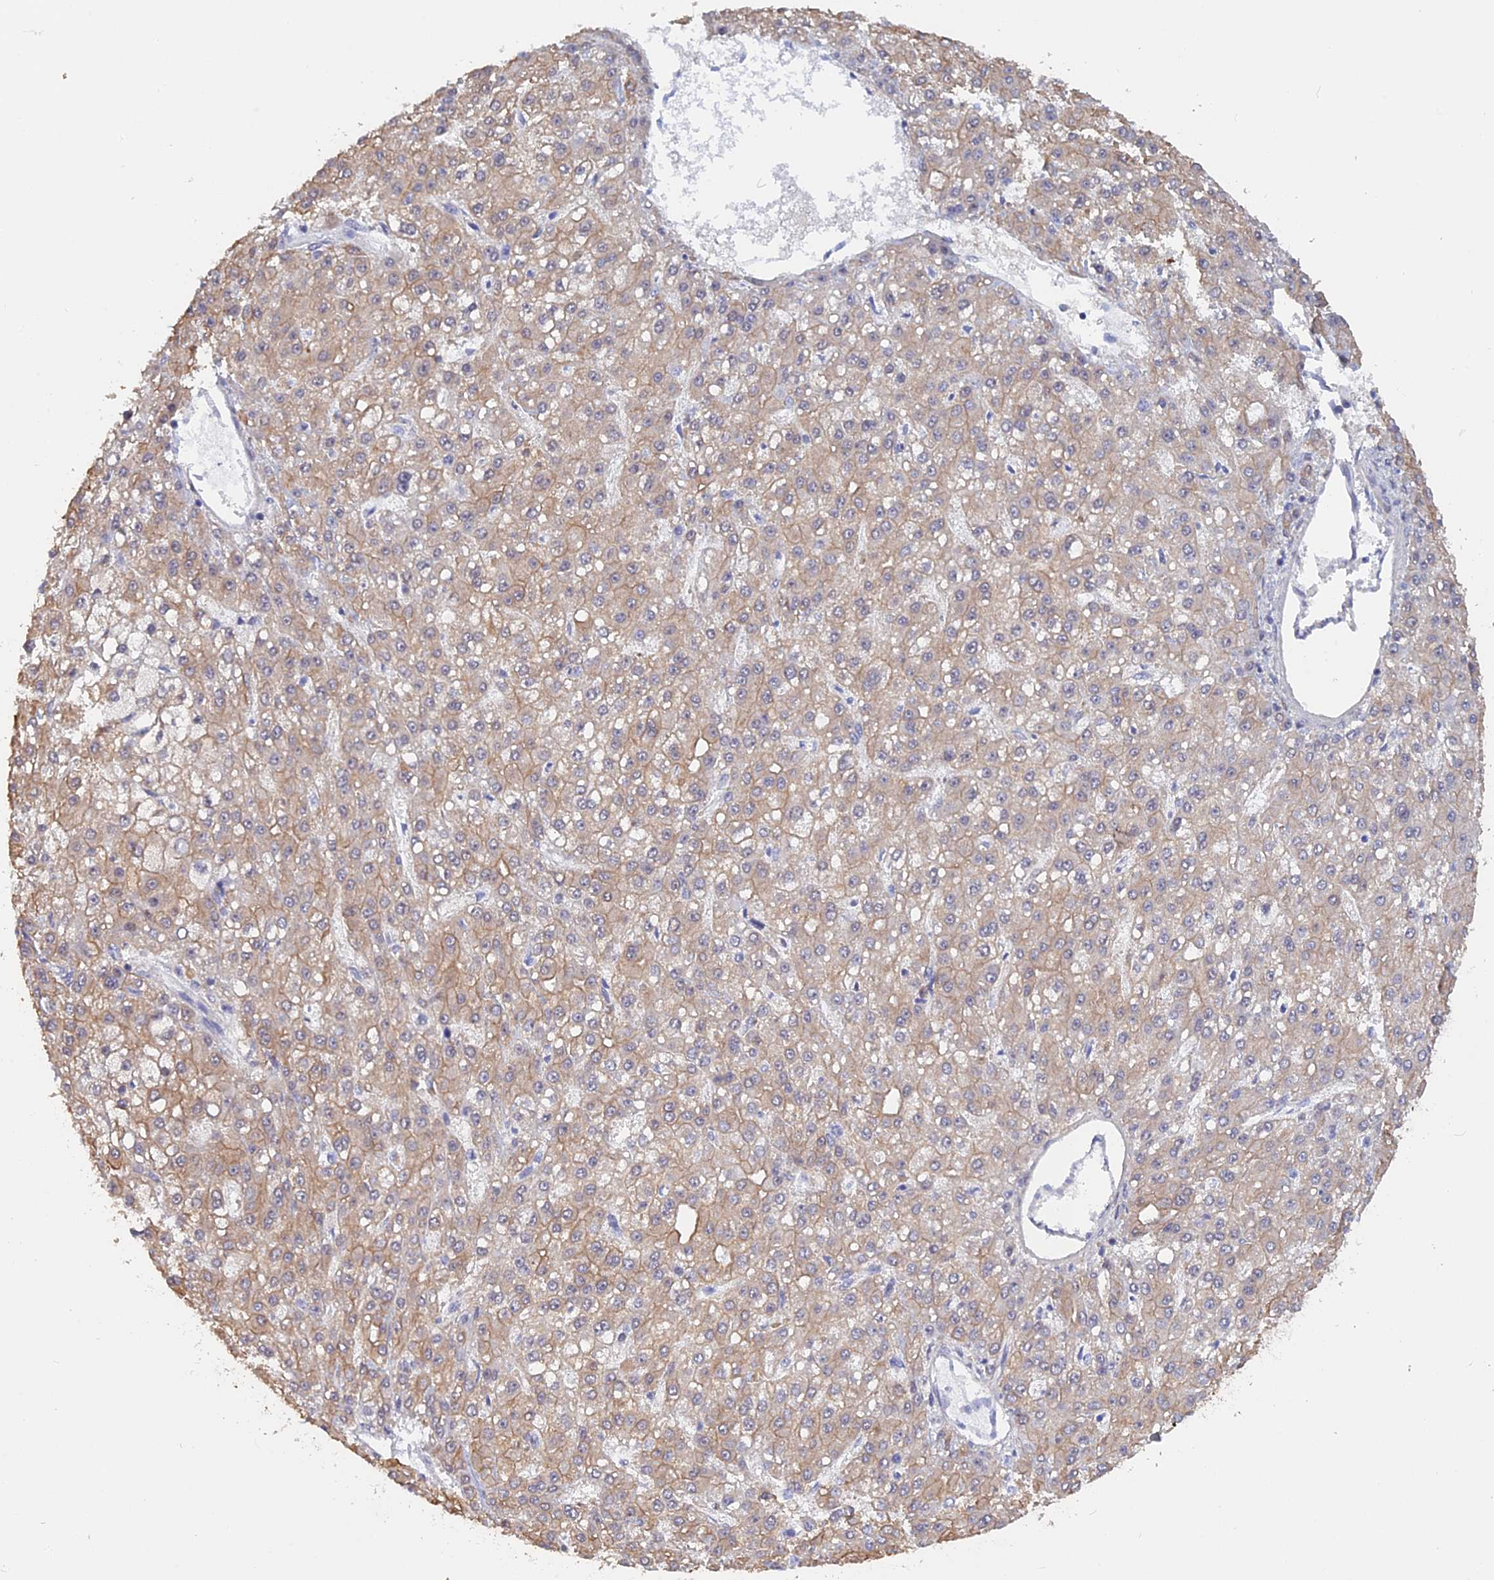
{"staining": {"intensity": "moderate", "quantity": ">75%", "location": "cytoplasmic/membranous"}, "tissue": "liver cancer", "cell_type": "Tumor cells", "image_type": "cancer", "snomed": [{"axis": "morphology", "description": "Carcinoma, Hepatocellular, NOS"}, {"axis": "topography", "description": "Liver"}], "caption": "Immunohistochemistry staining of liver cancer, which shows medium levels of moderate cytoplasmic/membranous staining in about >75% of tumor cells indicating moderate cytoplasmic/membranous protein positivity. The staining was performed using DAB (brown) for protein detection and nuclei were counterstained in hematoxylin (blue).", "gene": "STUB1", "patient": {"sex": "male", "age": 67}}